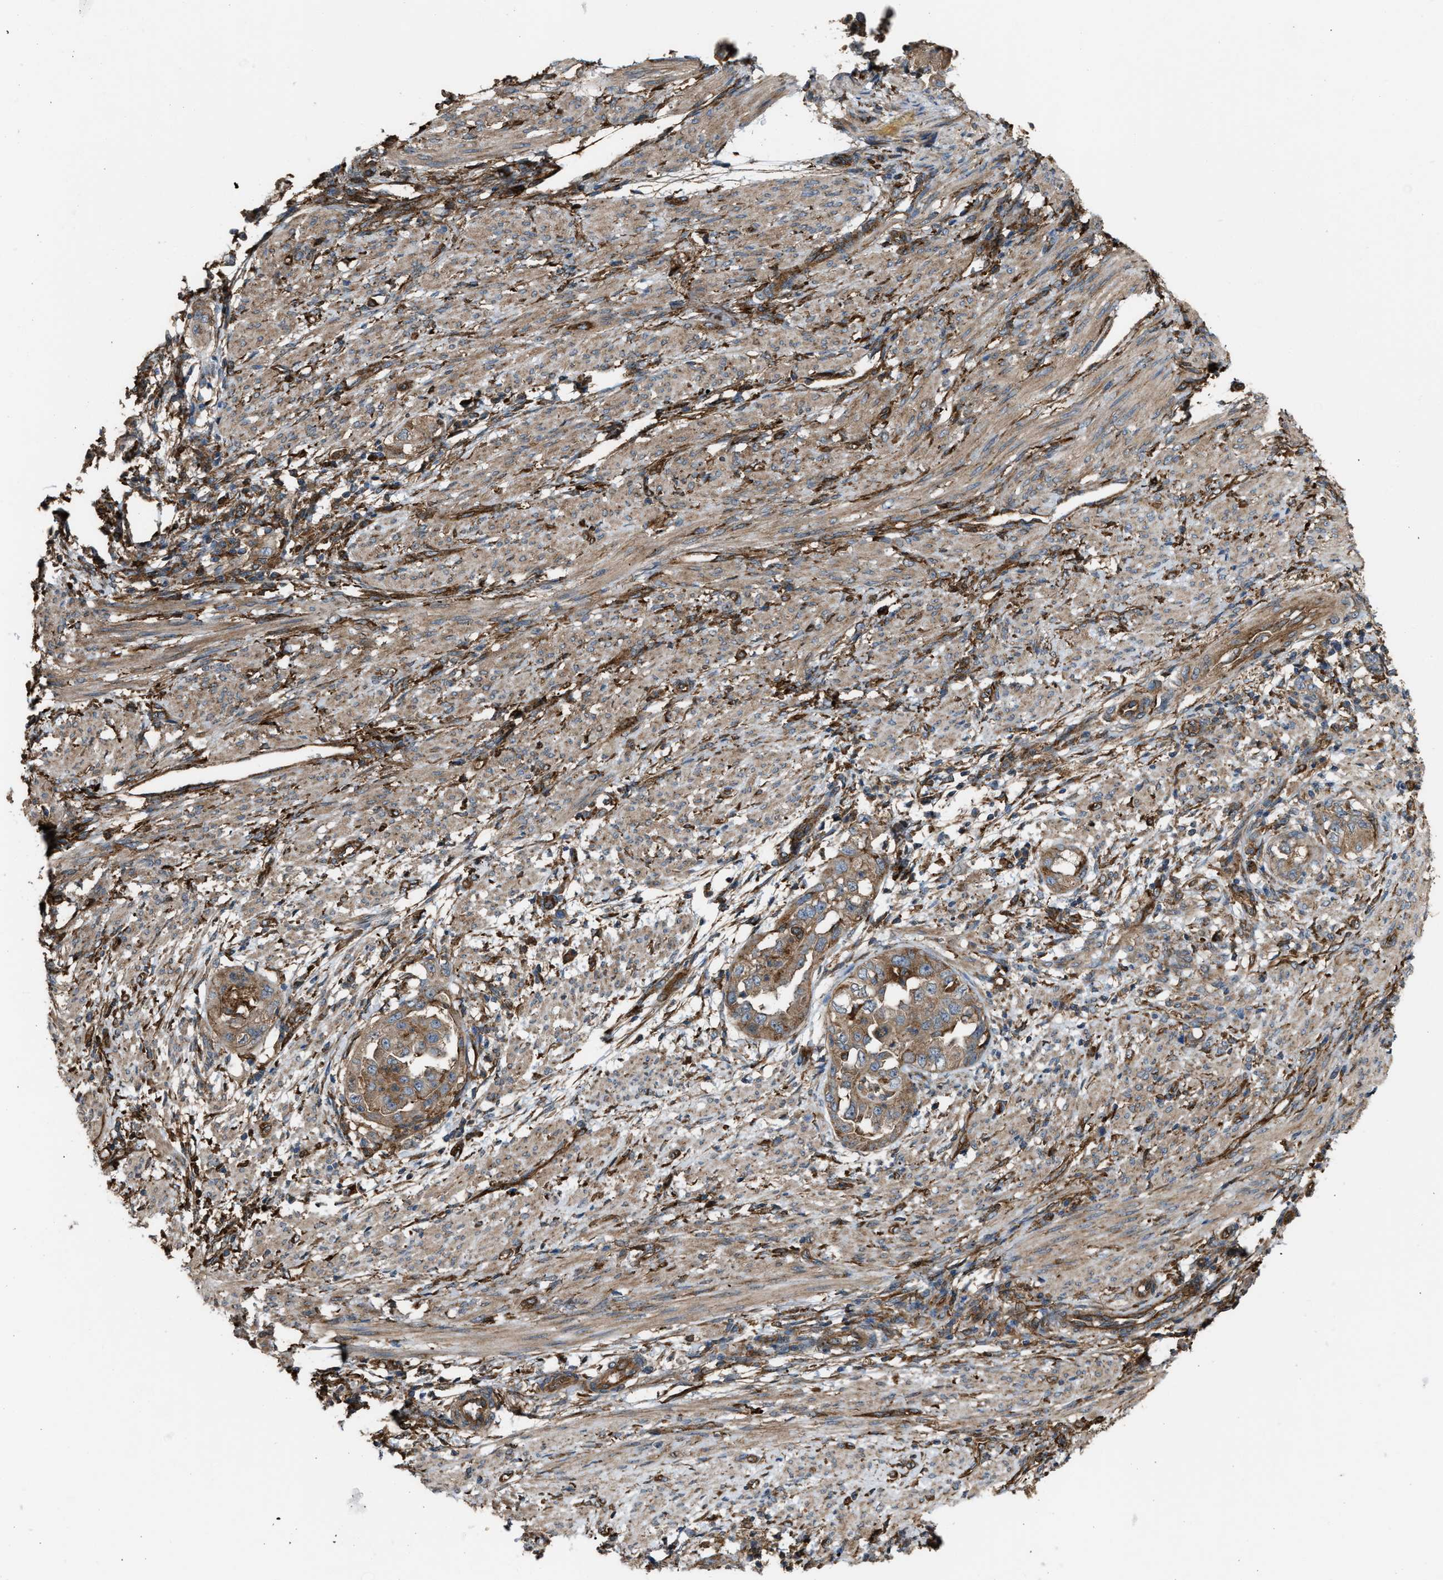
{"staining": {"intensity": "moderate", "quantity": ">75%", "location": "cytoplasmic/membranous"}, "tissue": "endometrial cancer", "cell_type": "Tumor cells", "image_type": "cancer", "snomed": [{"axis": "morphology", "description": "Adenocarcinoma, NOS"}, {"axis": "topography", "description": "Endometrium"}], "caption": "Endometrial cancer (adenocarcinoma) stained with immunohistochemistry shows moderate cytoplasmic/membranous staining in about >75% of tumor cells. (DAB (3,3'-diaminobenzidine) IHC, brown staining for protein, blue staining for nuclei).", "gene": "PICALM", "patient": {"sex": "female", "age": 85}}